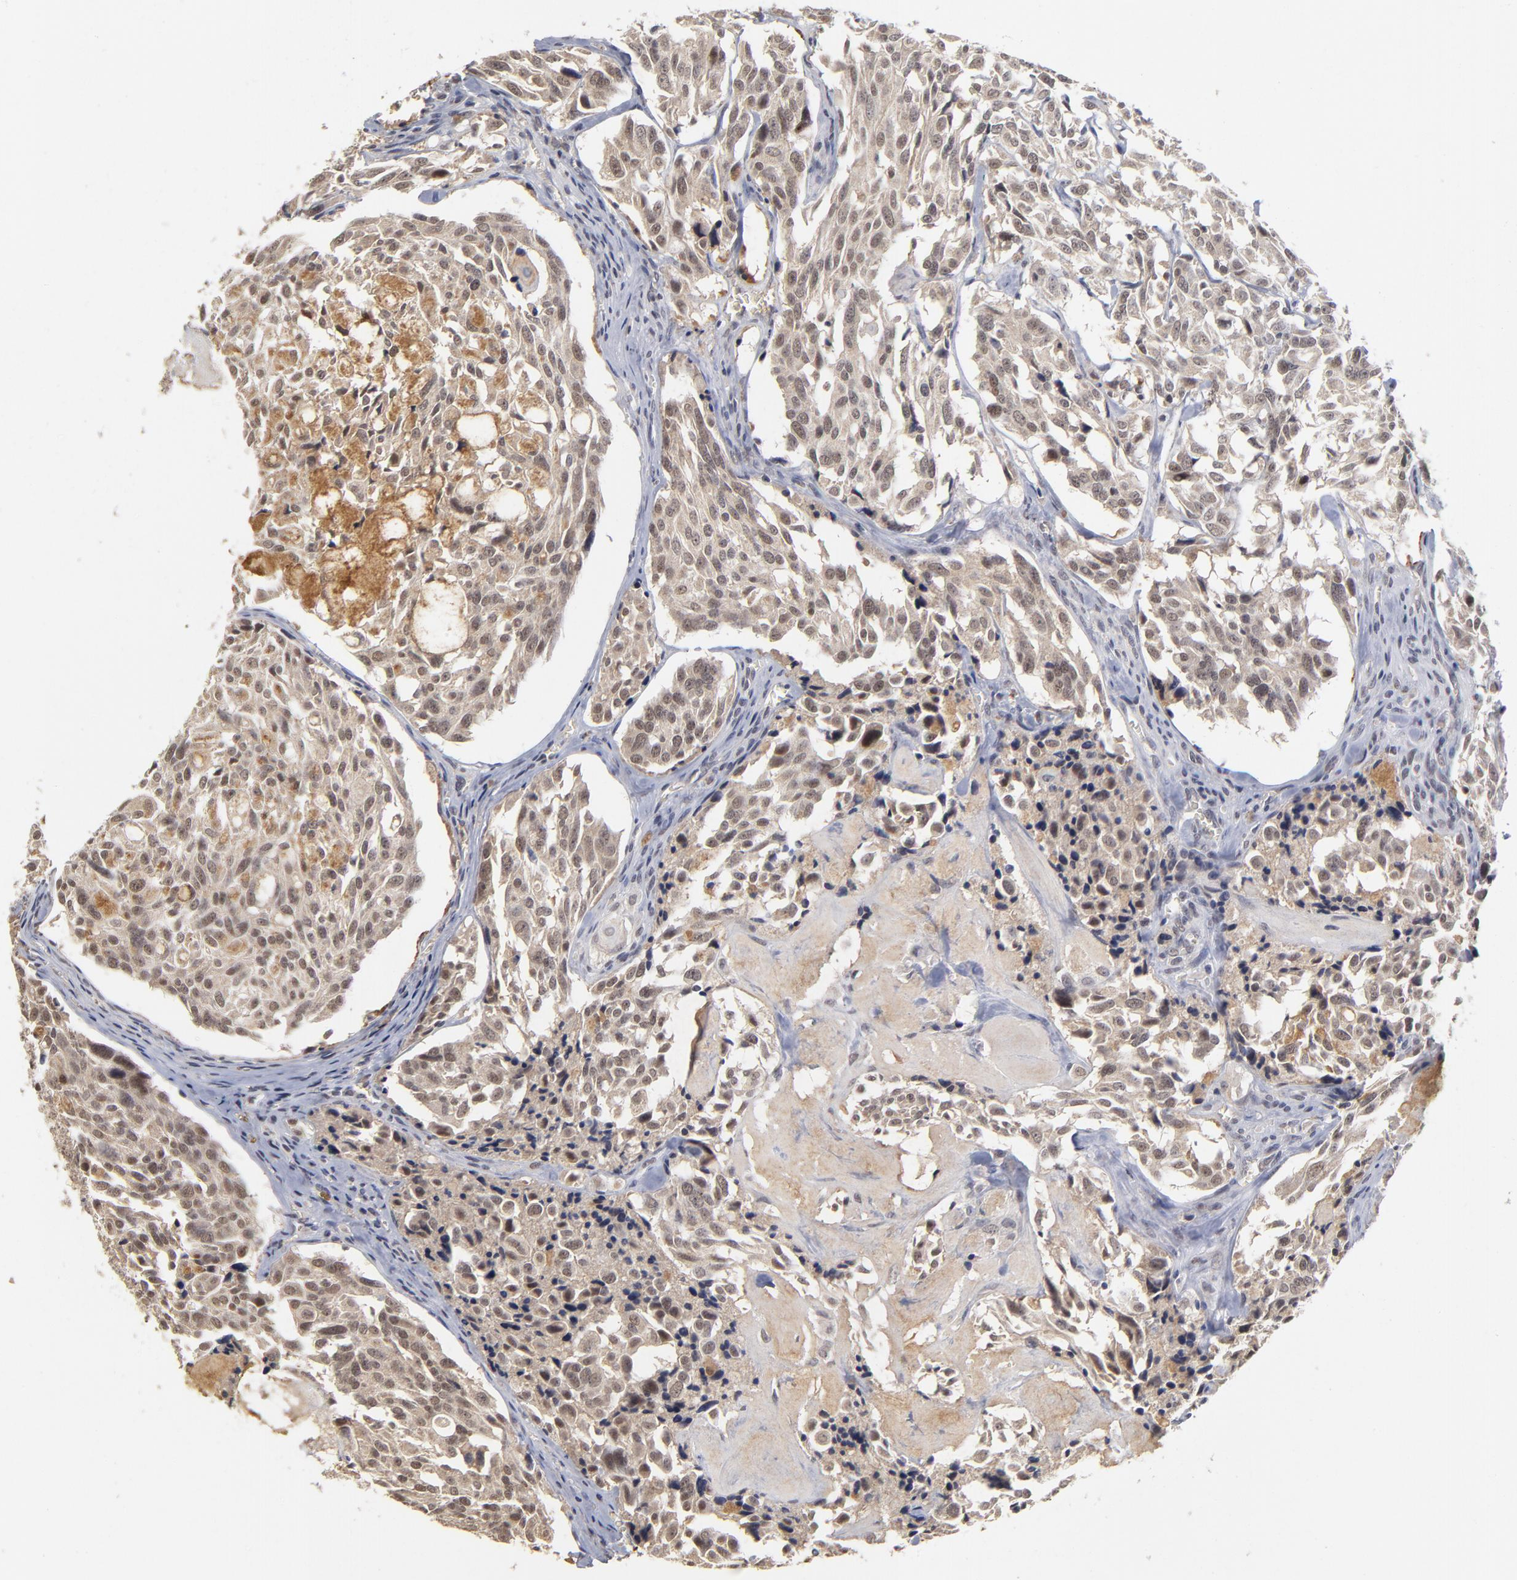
{"staining": {"intensity": "moderate", "quantity": ">75%", "location": "cytoplasmic/membranous,nuclear"}, "tissue": "thyroid cancer", "cell_type": "Tumor cells", "image_type": "cancer", "snomed": [{"axis": "morphology", "description": "Carcinoma, NOS"}, {"axis": "morphology", "description": "Carcinoid, malignant, NOS"}, {"axis": "topography", "description": "Thyroid gland"}], "caption": "Immunohistochemical staining of human thyroid carcinoma shows medium levels of moderate cytoplasmic/membranous and nuclear protein expression in approximately >75% of tumor cells. Using DAB (brown) and hematoxylin (blue) stains, captured at high magnification using brightfield microscopy.", "gene": "WSB1", "patient": {"sex": "male", "age": 33}}